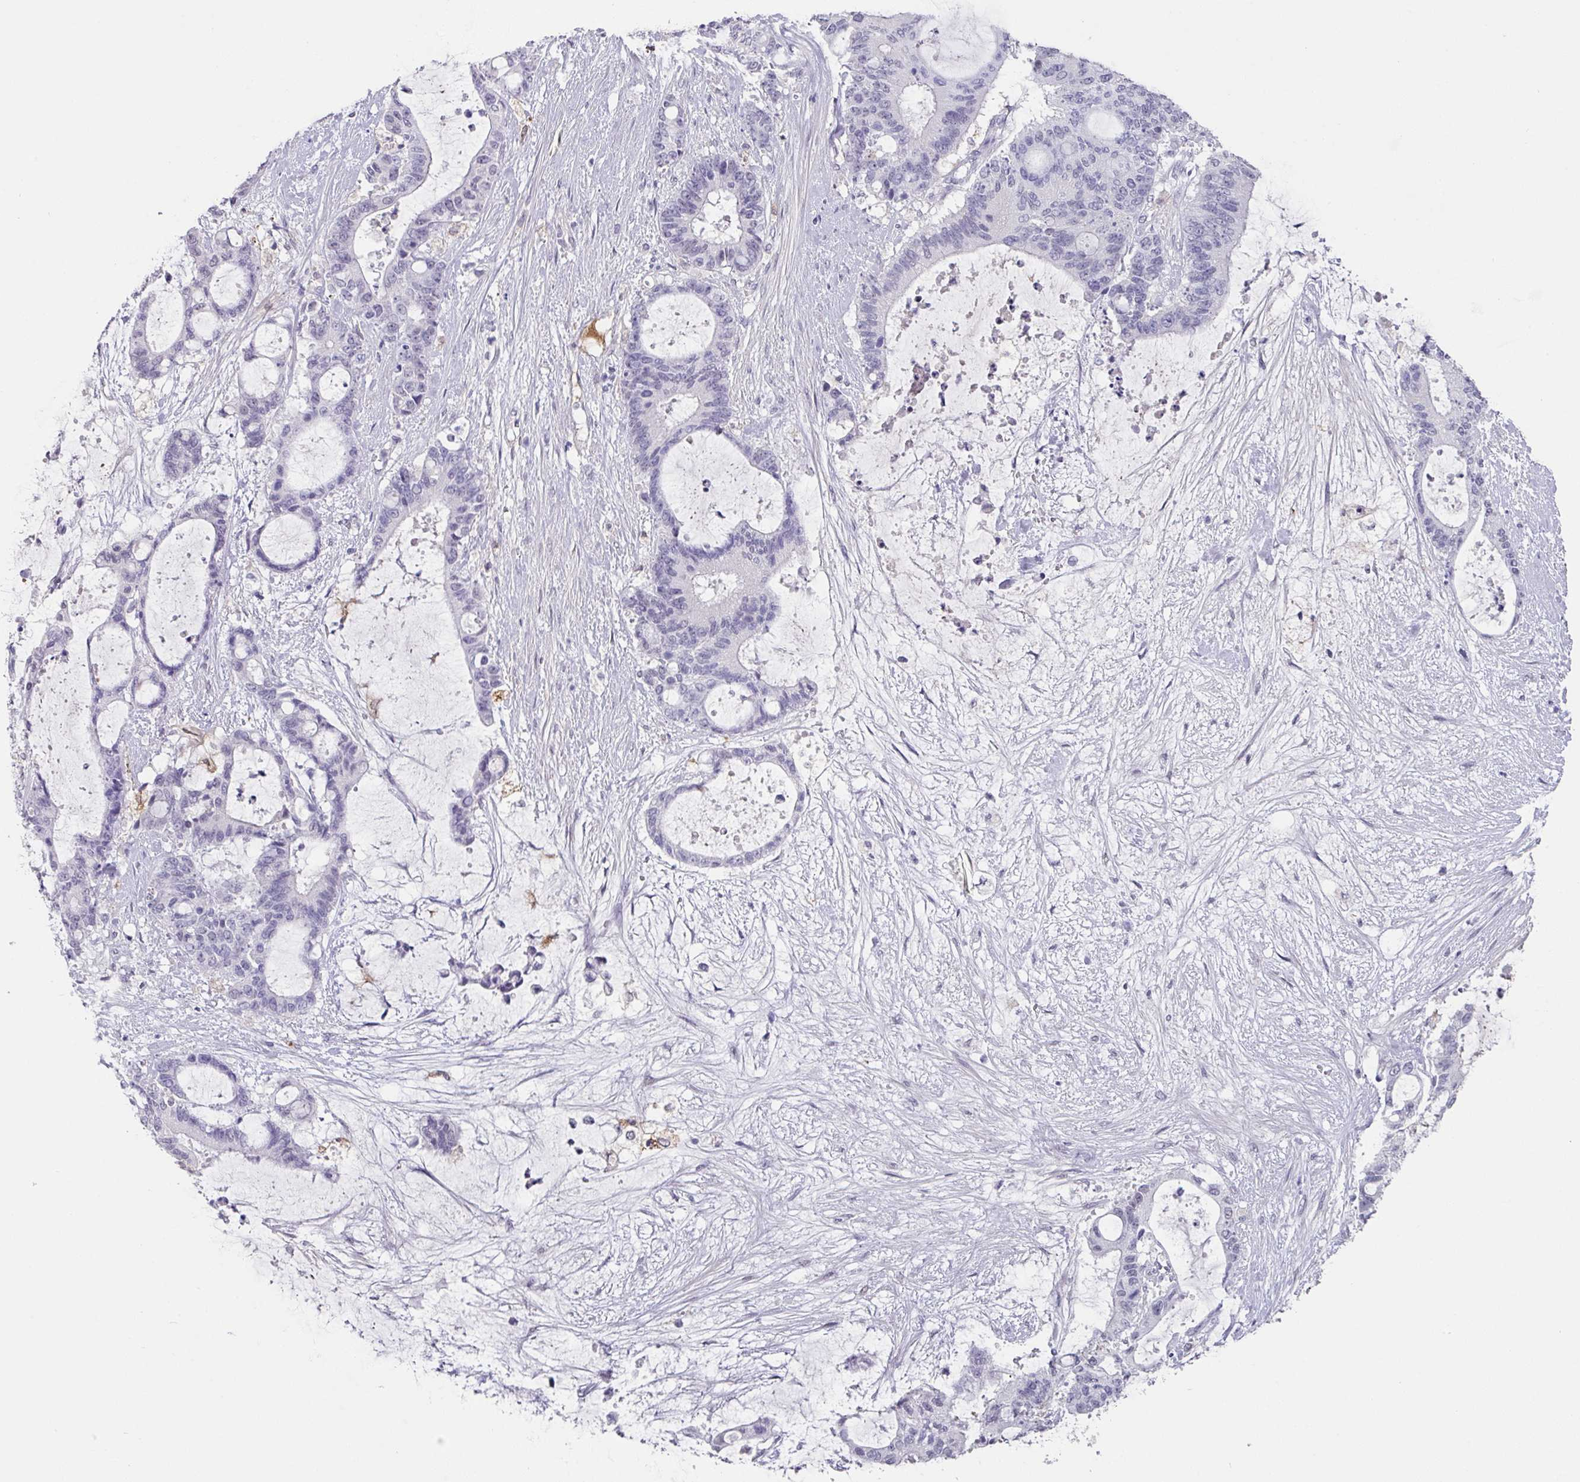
{"staining": {"intensity": "negative", "quantity": "none", "location": "none"}, "tissue": "liver cancer", "cell_type": "Tumor cells", "image_type": "cancer", "snomed": [{"axis": "morphology", "description": "Normal tissue, NOS"}, {"axis": "morphology", "description": "Cholangiocarcinoma"}, {"axis": "topography", "description": "Liver"}, {"axis": "topography", "description": "Peripheral nerve tissue"}], "caption": "Immunohistochemistry (IHC) of human liver cholangiocarcinoma exhibits no expression in tumor cells.", "gene": "C1QB", "patient": {"sex": "female", "age": 73}}